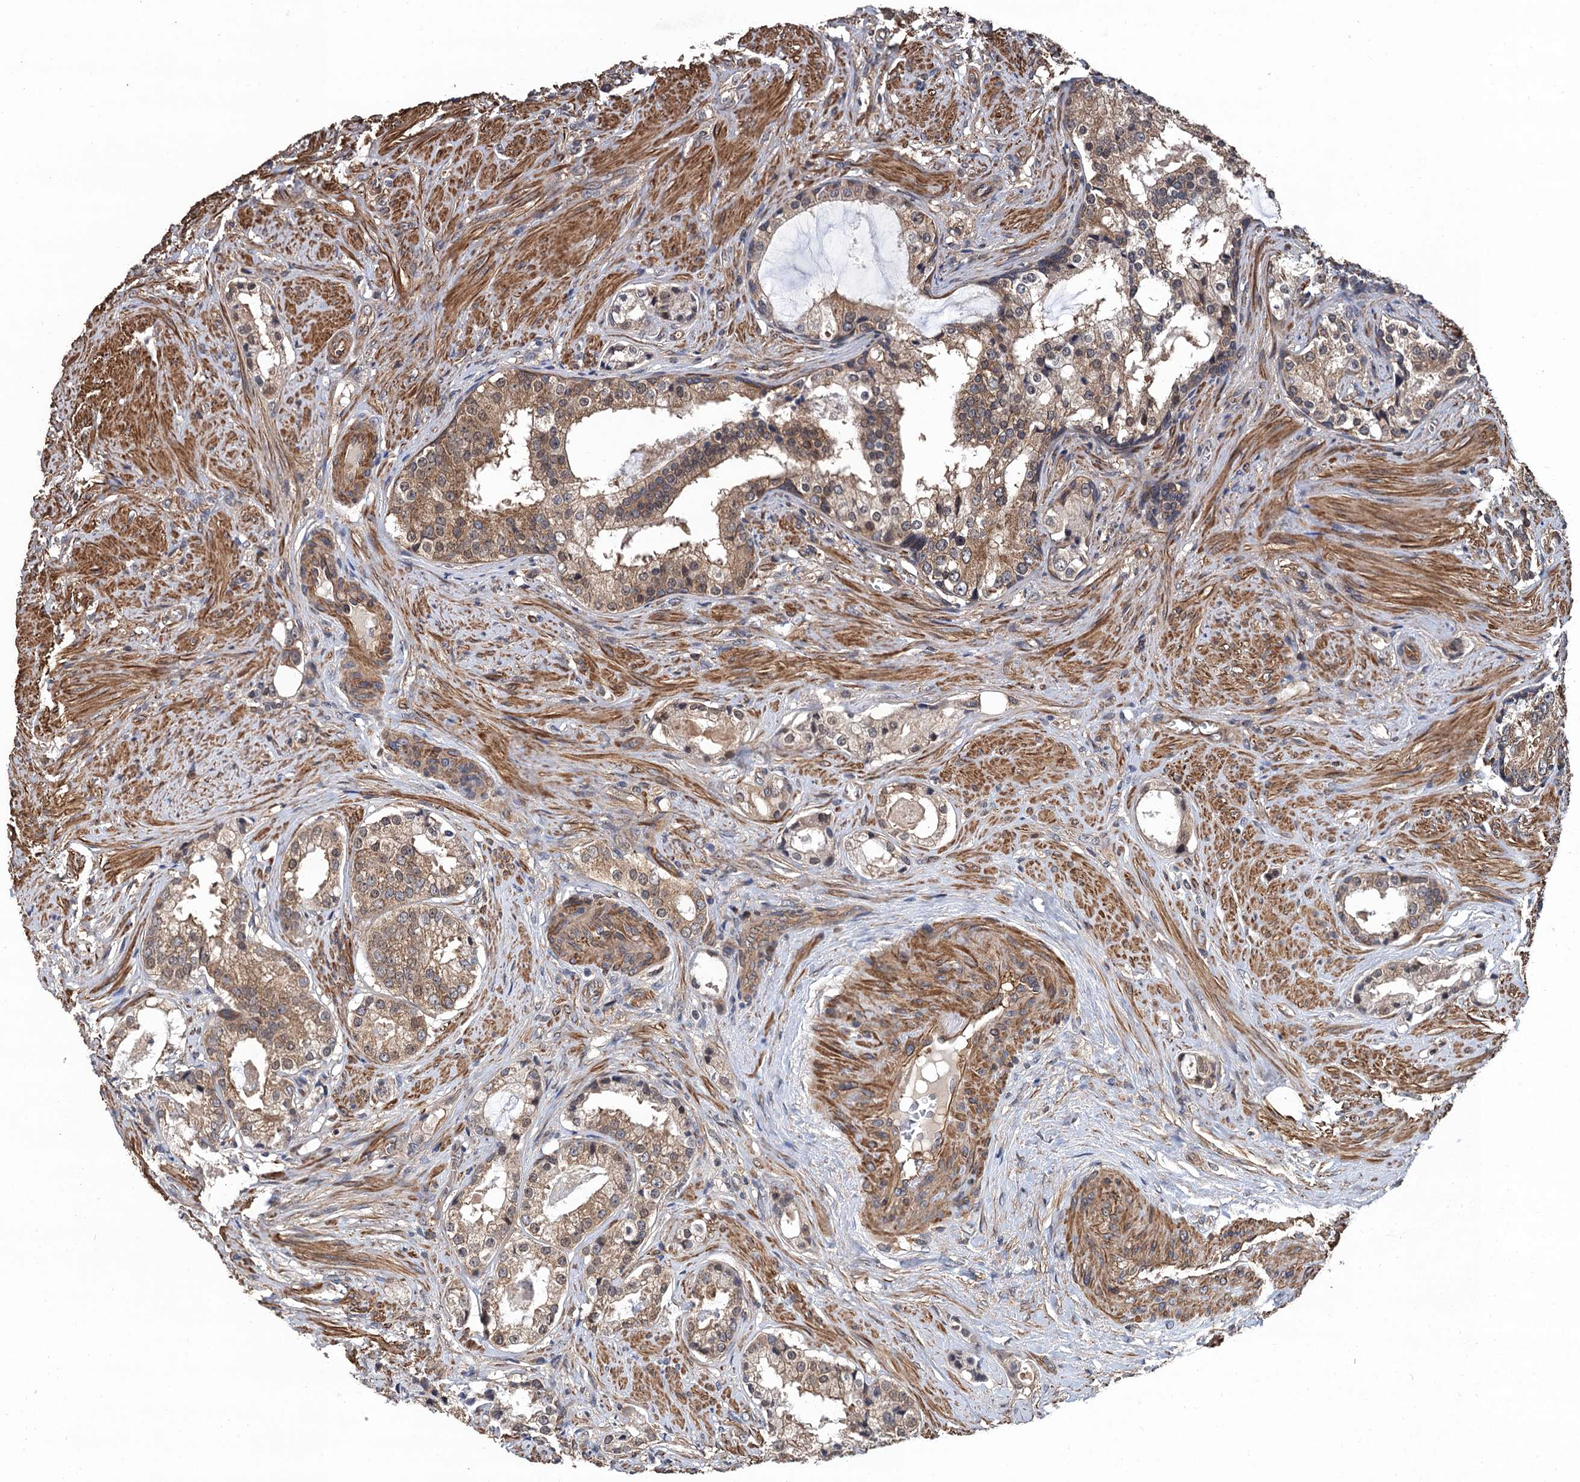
{"staining": {"intensity": "weak", "quantity": ">75%", "location": "cytoplasmic/membranous,nuclear"}, "tissue": "prostate cancer", "cell_type": "Tumor cells", "image_type": "cancer", "snomed": [{"axis": "morphology", "description": "Adenocarcinoma, High grade"}, {"axis": "topography", "description": "Prostate"}], "caption": "Protein staining by immunohistochemistry shows weak cytoplasmic/membranous and nuclear expression in about >75% of tumor cells in high-grade adenocarcinoma (prostate). The protein is shown in brown color, while the nuclei are stained blue.", "gene": "PPP4R1", "patient": {"sex": "male", "age": 58}}